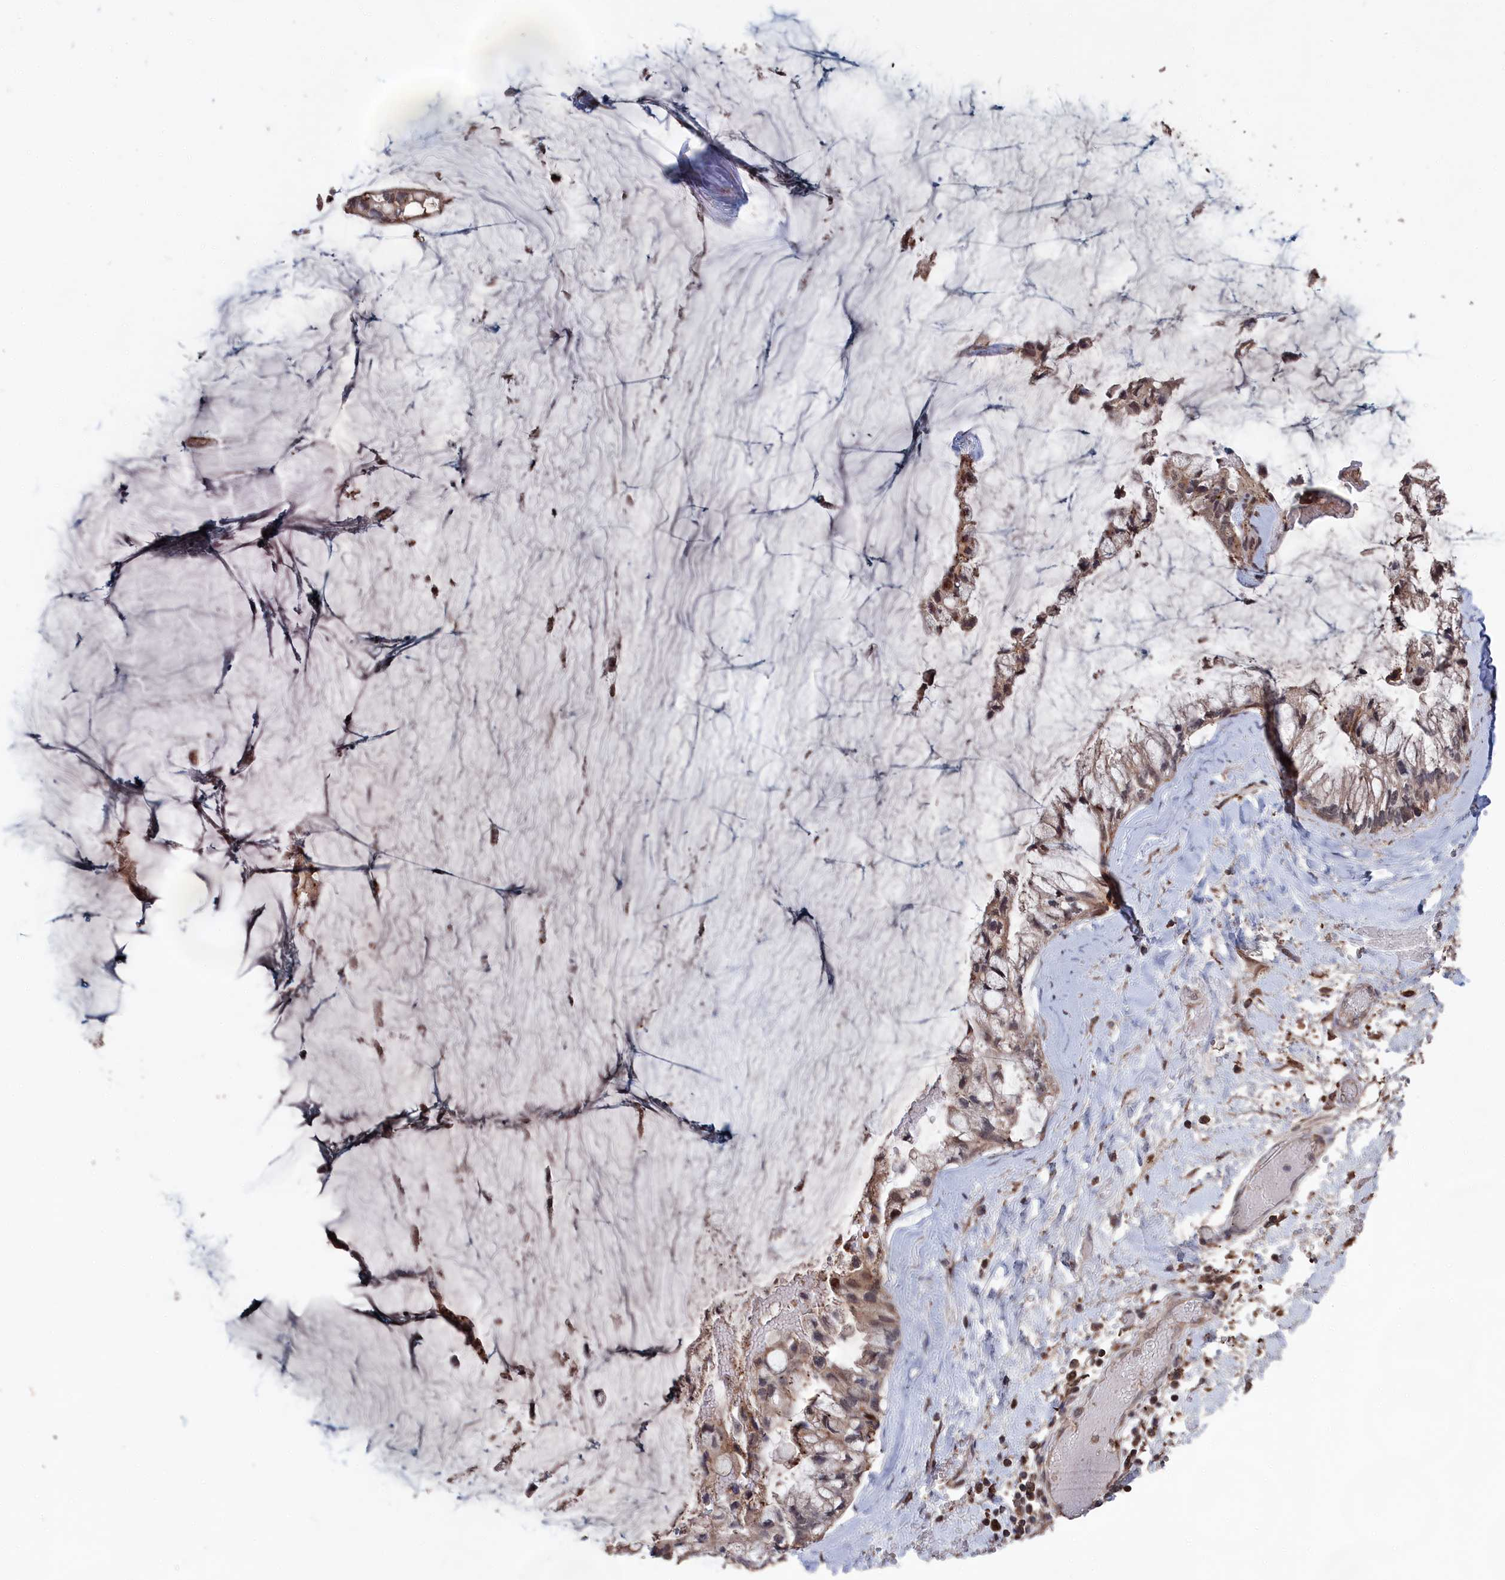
{"staining": {"intensity": "weak", "quantity": ">75%", "location": "cytoplasmic/membranous,nuclear"}, "tissue": "ovarian cancer", "cell_type": "Tumor cells", "image_type": "cancer", "snomed": [{"axis": "morphology", "description": "Cystadenocarcinoma, mucinous, NOS"}, {"axis": "topography", "description": "Ovary"}], "caption": "Brown immunohistochemical staining in human ovarian cancer displays weak cytoplasmic/membranous and nuclear positivity in about >75% of tumor cells.", "gene": "CEACAM21", "patient": {"sex": "female", "age": 39}}